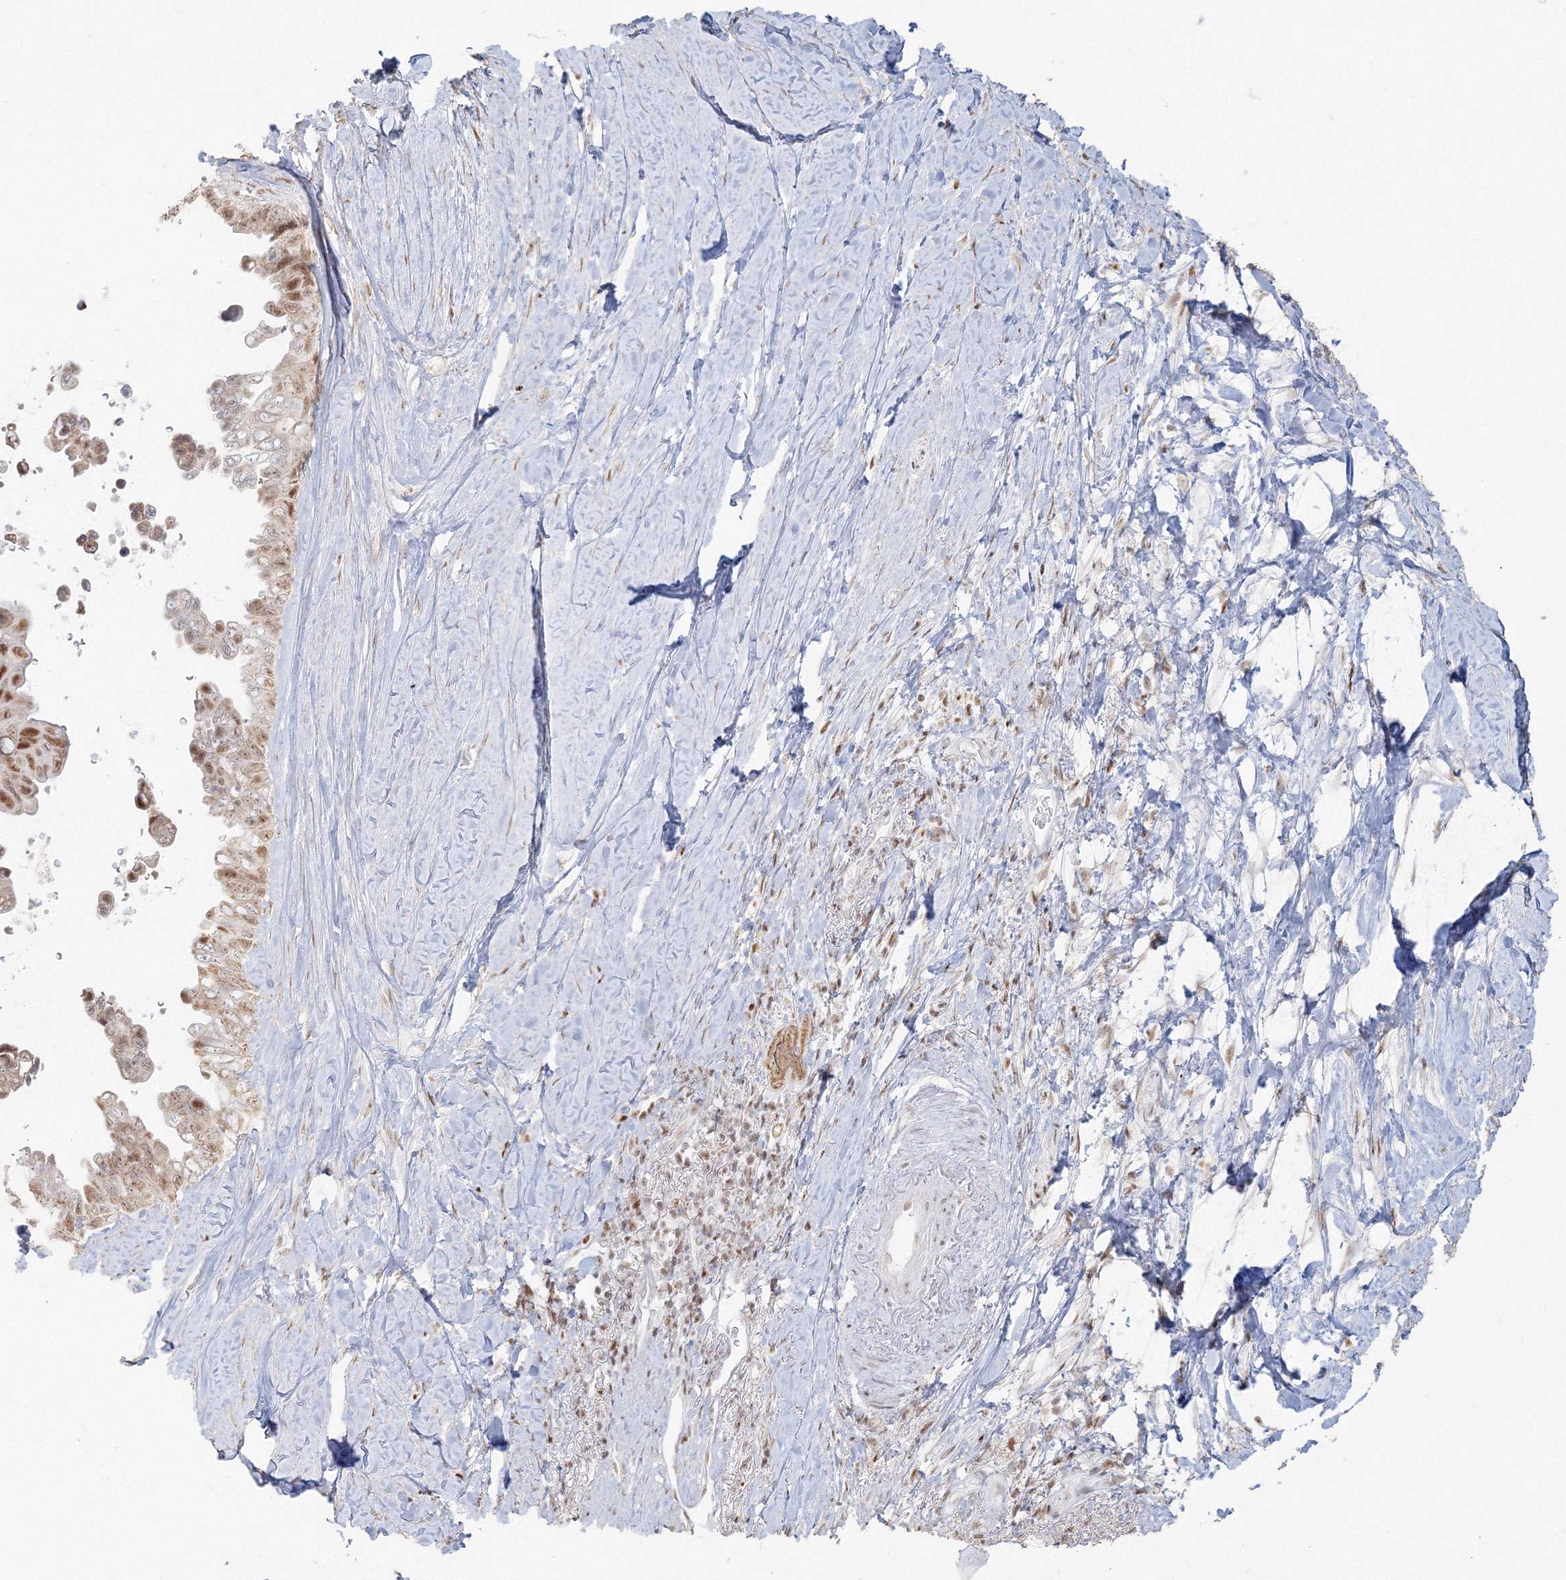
{"staining": {"intensity": "moderate", "quantity": "25%-75%", "location": "nuclear"}, "tissue": "pancreatic cancer", "cell_type": "Tumor cells", "image_type": "cancer", "snomed": [{"axis": "morphology", "description": "Adenocarcinoma, NOS"}, {"axis": "topography", "description": "Pancreas"}], "caption": "The micrograph reveals immunohistochemical staining of pancreatic adenocarcinoma. There is moderate nuclear expression is appreciated in approximately 25%-75% of tumor cells.", "gene": "PPP4R2", "patient": {"sex": "female", "age": 72}}